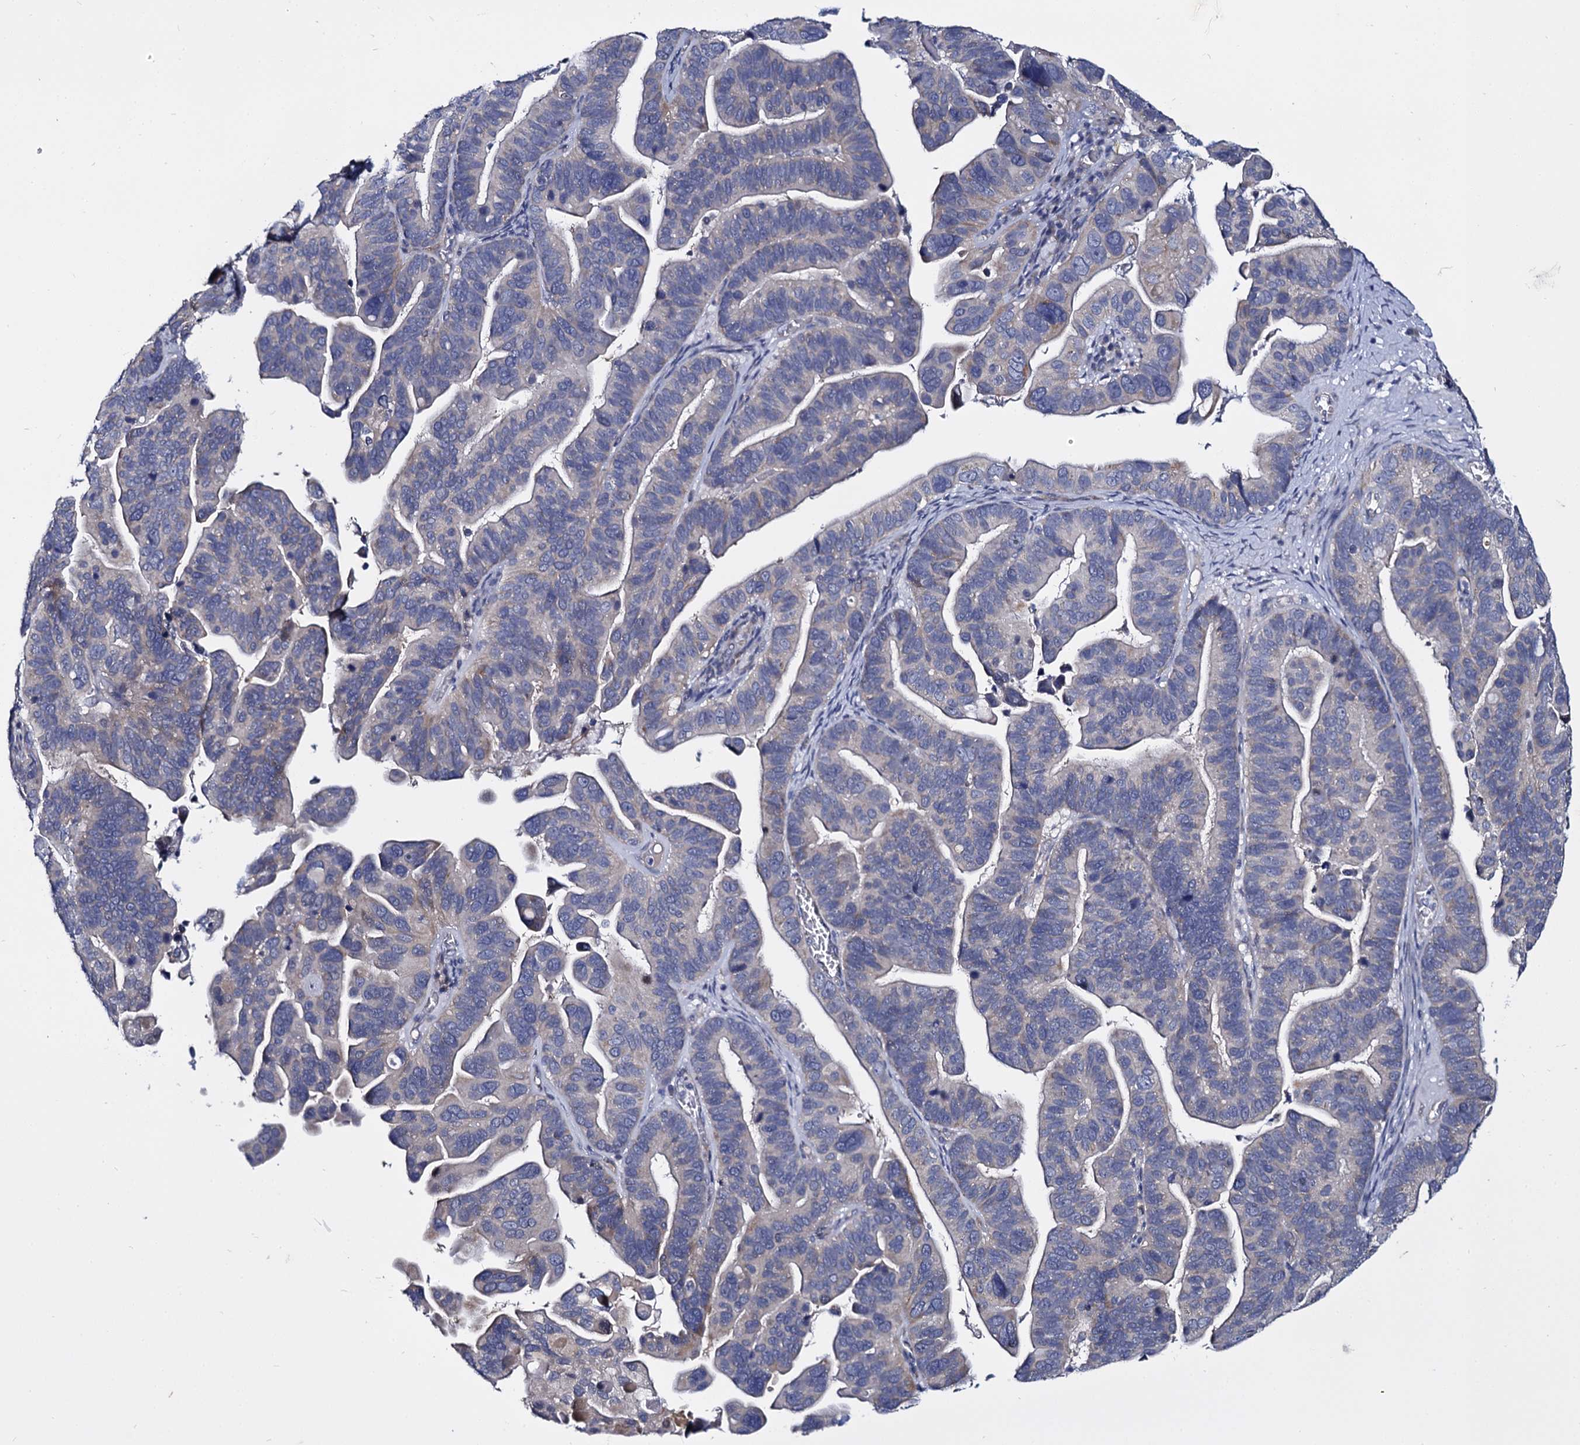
{"staining": {"intensity": "negative", "quantity": "none", "location": "none"}, "tissue": "ovarian cancer", "cell_type": "Tumor cells", "image_type": "cancer", "snomed": [{"axis": "morphology", "description": "Cystadenocarcinoma, serous, NOS"}, {"axis": "topography", "description": "Ovary"}], "caption": "Tumor cells show no significant protein positivity in ovarian cancer.", "gene": "PANX2", "patient": {"sex": "female", "age": 56}}